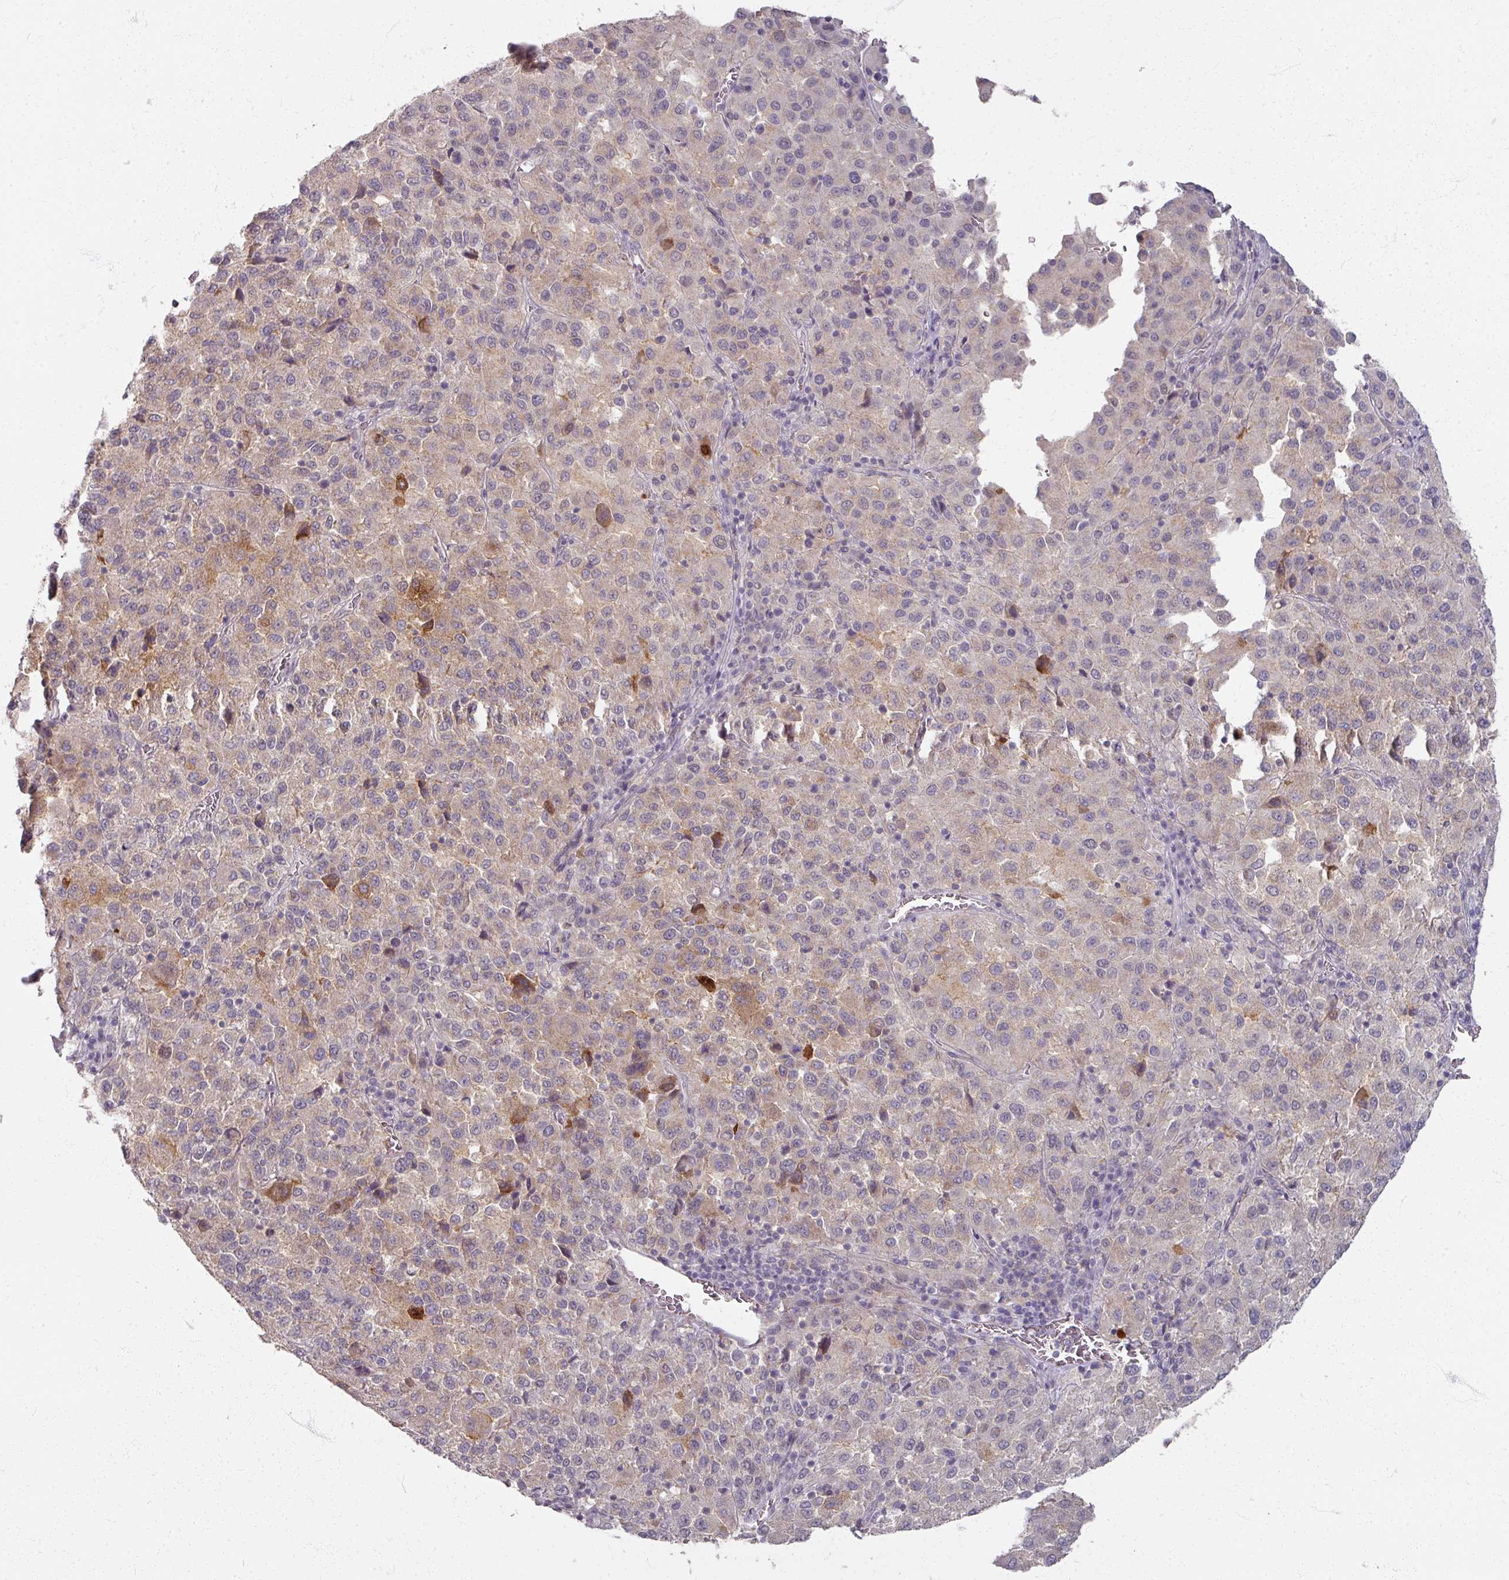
{"staining": {"intensity": "moderate", "quantity": "<25%", "location": "cytoplasmic/membranous"}, "tissue": "melanoma", "cell_type": "Tumor cells", "image_type": "cancer", "snomed": [{"axis": "morphology", "description": "Malignant melanoma, Metastatic site"}, {"axis": "topography", "description": "Lung"}], "caption": "Immunohistochemistry histopathology image of human malignant melanoma (metastatic site) stained for a protein (brown), which shows low levels of moderate cytoplasmic/membranous staining in about <25% of tumor cells.", "gene": "SOX11", "patient": {"sex": "male", "age": 64}}